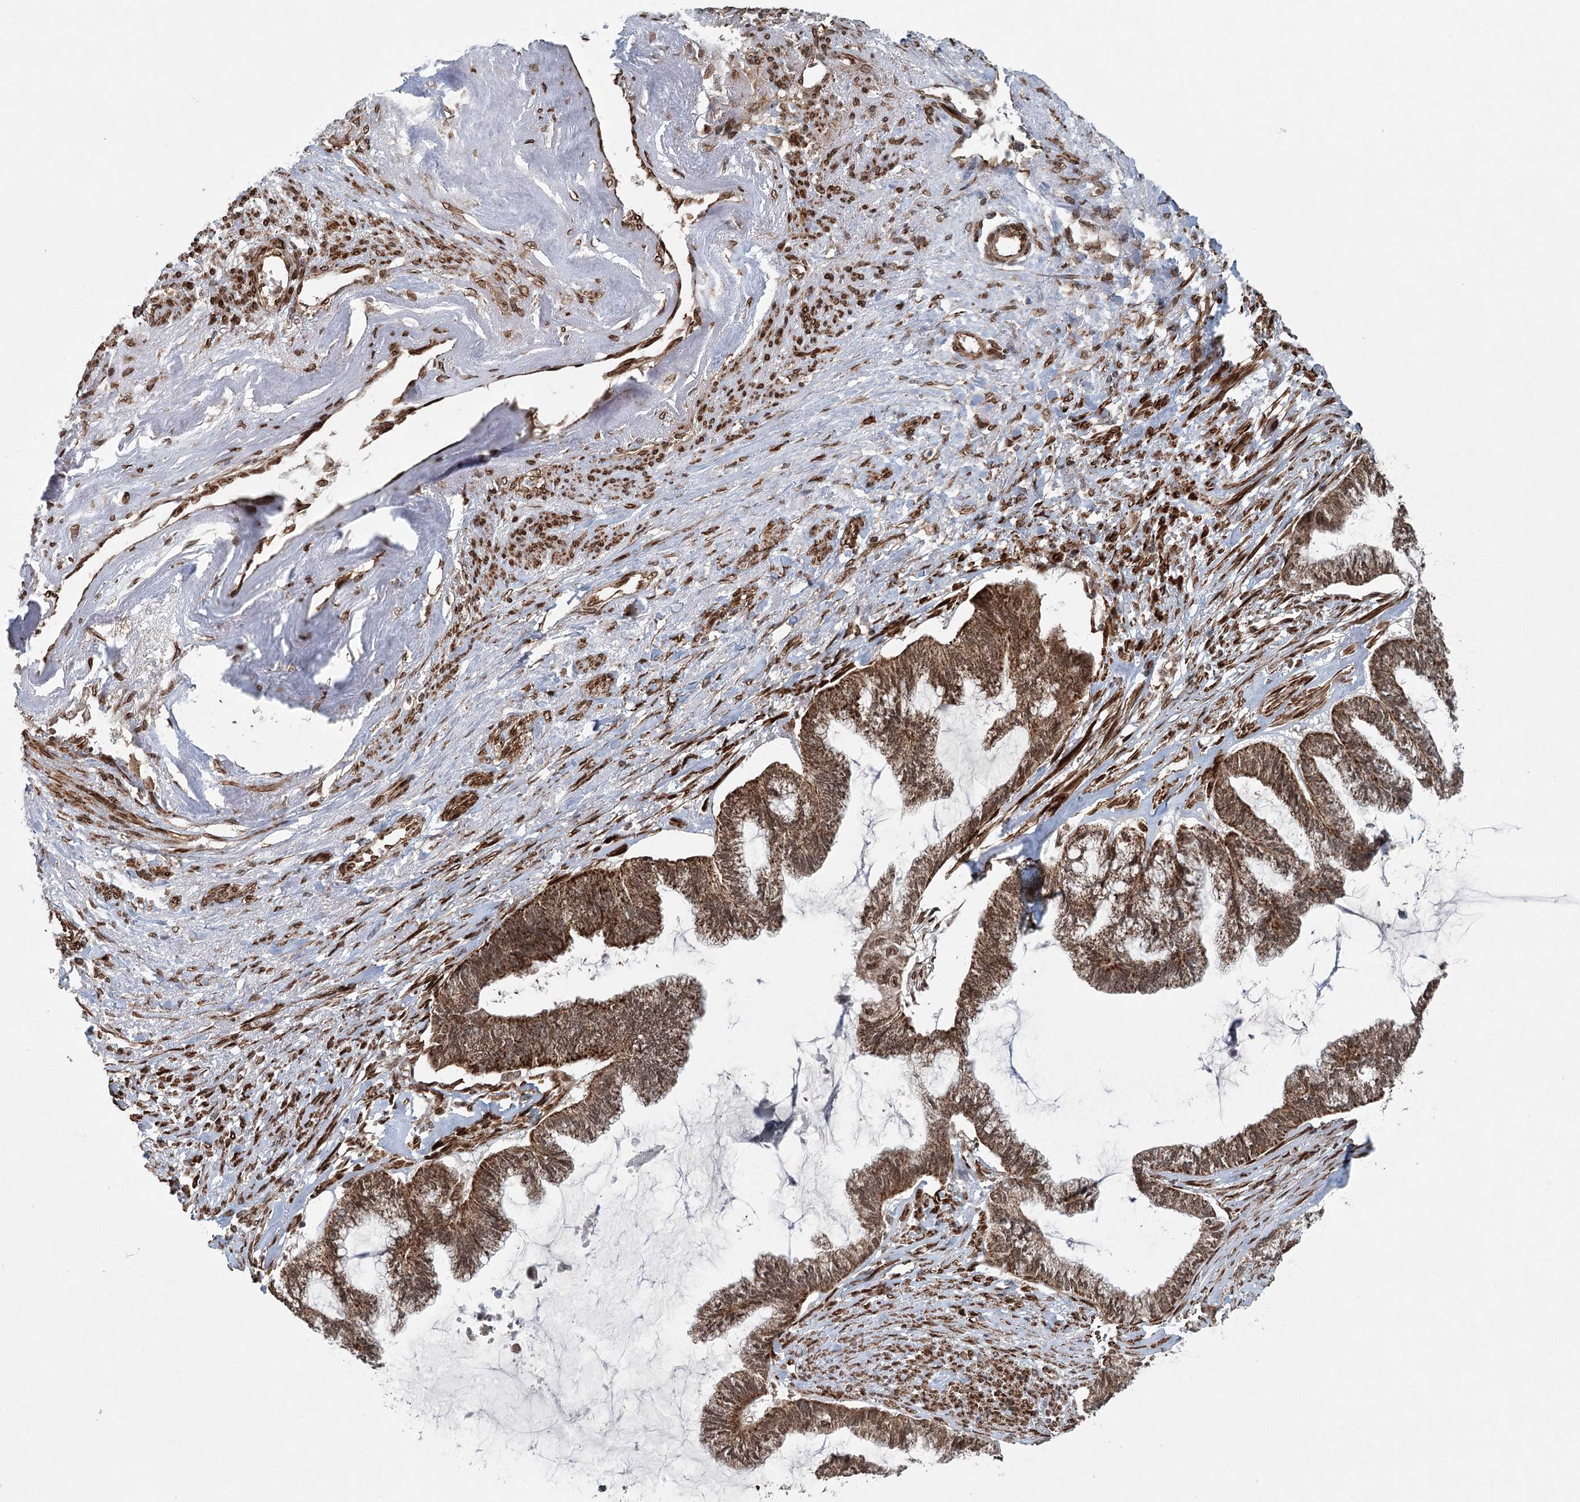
{"staining": {"intensity": "moderate", "quantity": ">75%", "location": "cytoplasmic/membranous"}, "tissue": "endometrial cancer", "cell_type": "Tumor cells", "image_type": "cancer", "snomed": [{"axis": "morphology", "description": "Adenocarcinoma, NOS"}, {"axis": "topography", "description": "Endometrium"}], "caption": "A medium amount of moderate cytoplasmic/membranous expression is identified in approximately >75% of tumor cells in endometrial adenocarcinoma tissue.", "gene": "BCKDHA", "patient": {"sex": "female", "age": 86}}